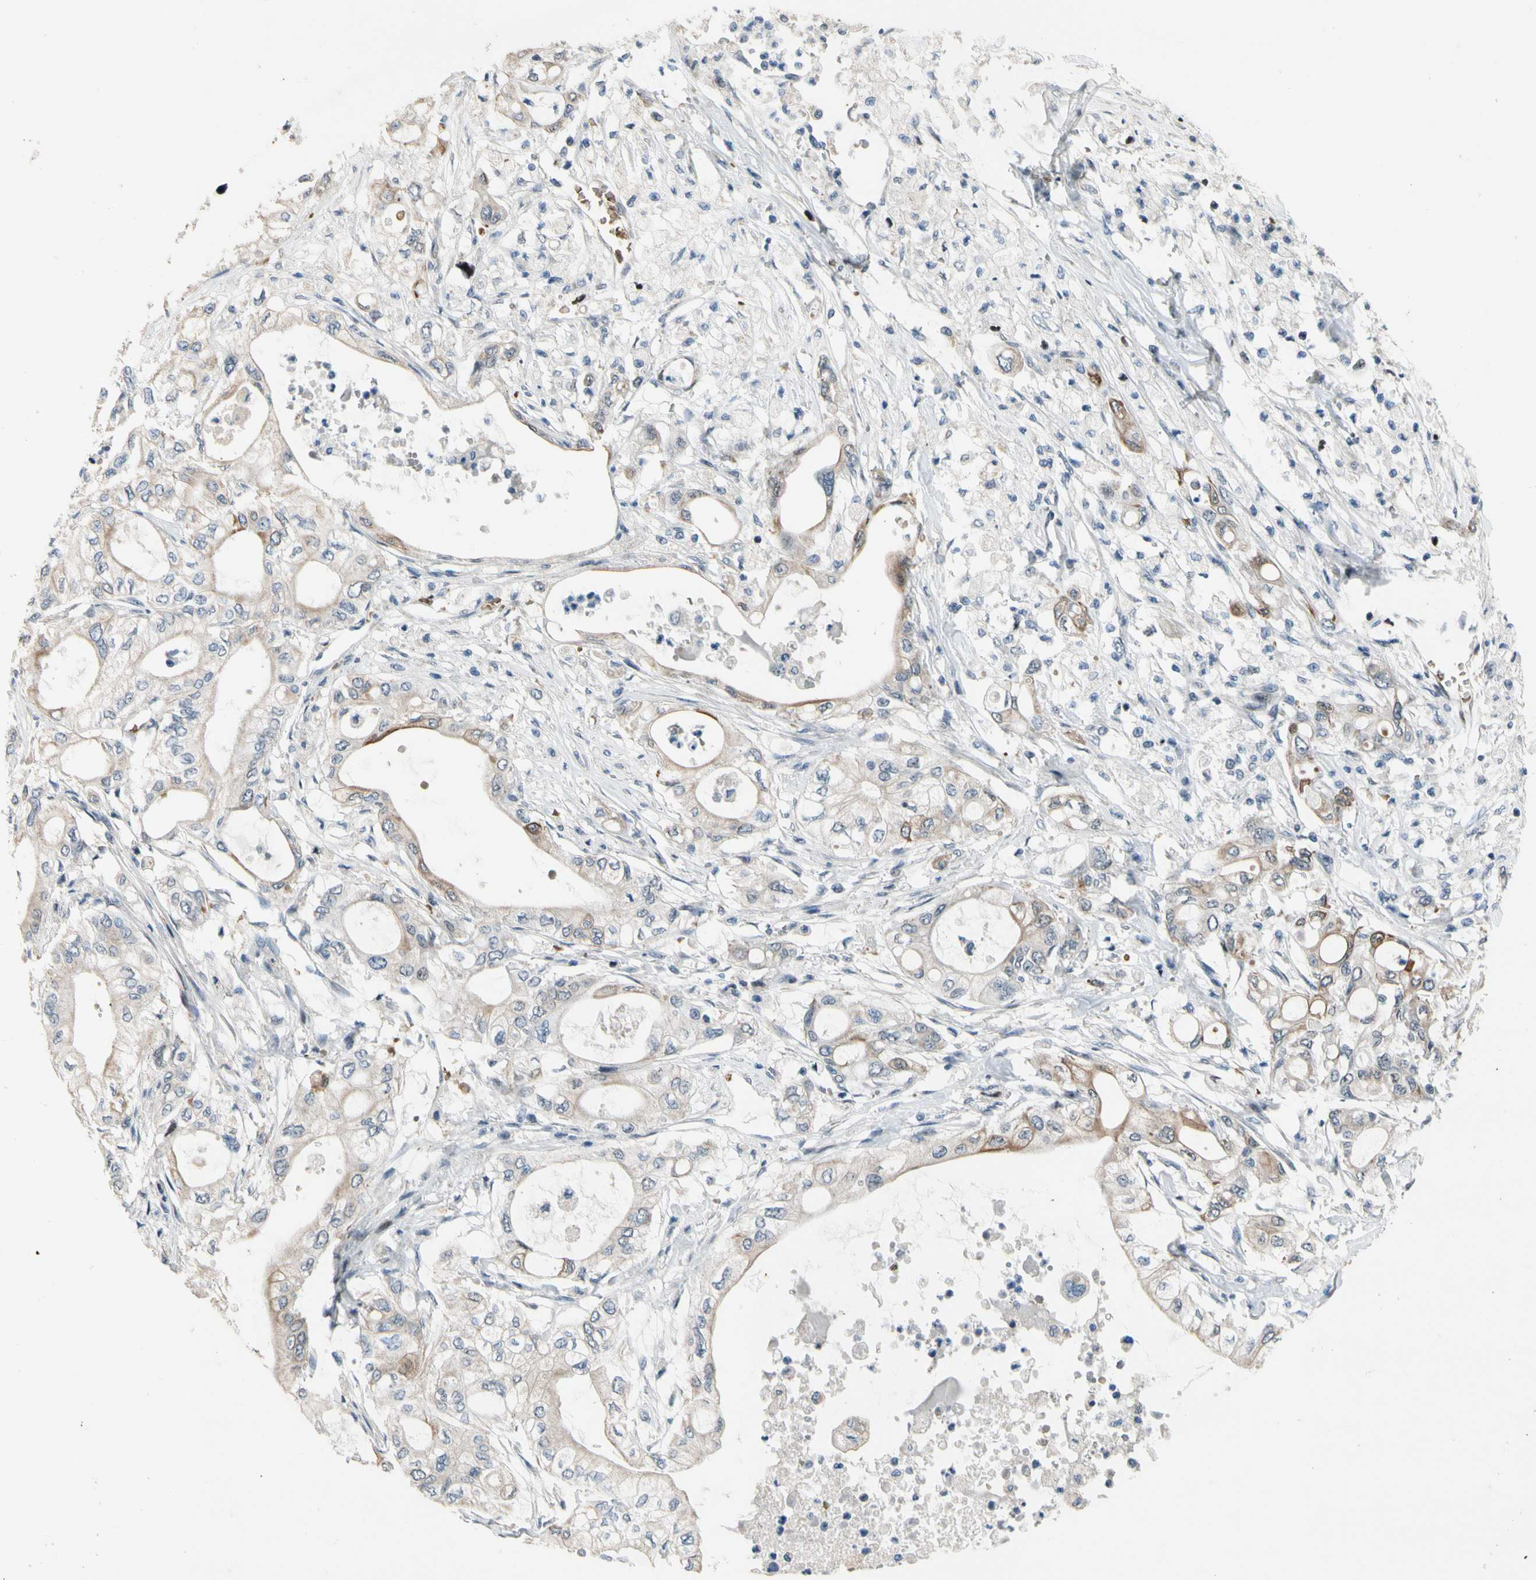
{"staining": {"intensity": "moderate", "quantity": "<25%", "location": "cytoplasmic/membranous"}, "tissue": "pancreatic cancer", "cell_type": "Tumor cells", "image_type": "cancer", "snomed": [{"axis": "morphology", "description": "Adenocarcinoma, NOS"}, {"axis": "topography", "description": "Pancreas"}], "caption": "Immunohistochemical staining of pancreatic cancer displays moderate cytoplasmic/membranous protein expression in approximately <25% of tumor cells. Using DAB (3,3'-diaminobenzidine) (brown) and hematoxylin (blue) stains, captured at high magnification using brightfield microscopy.", "gene": "ZNF184", "patient": {"sex": "male", "age": 79}}